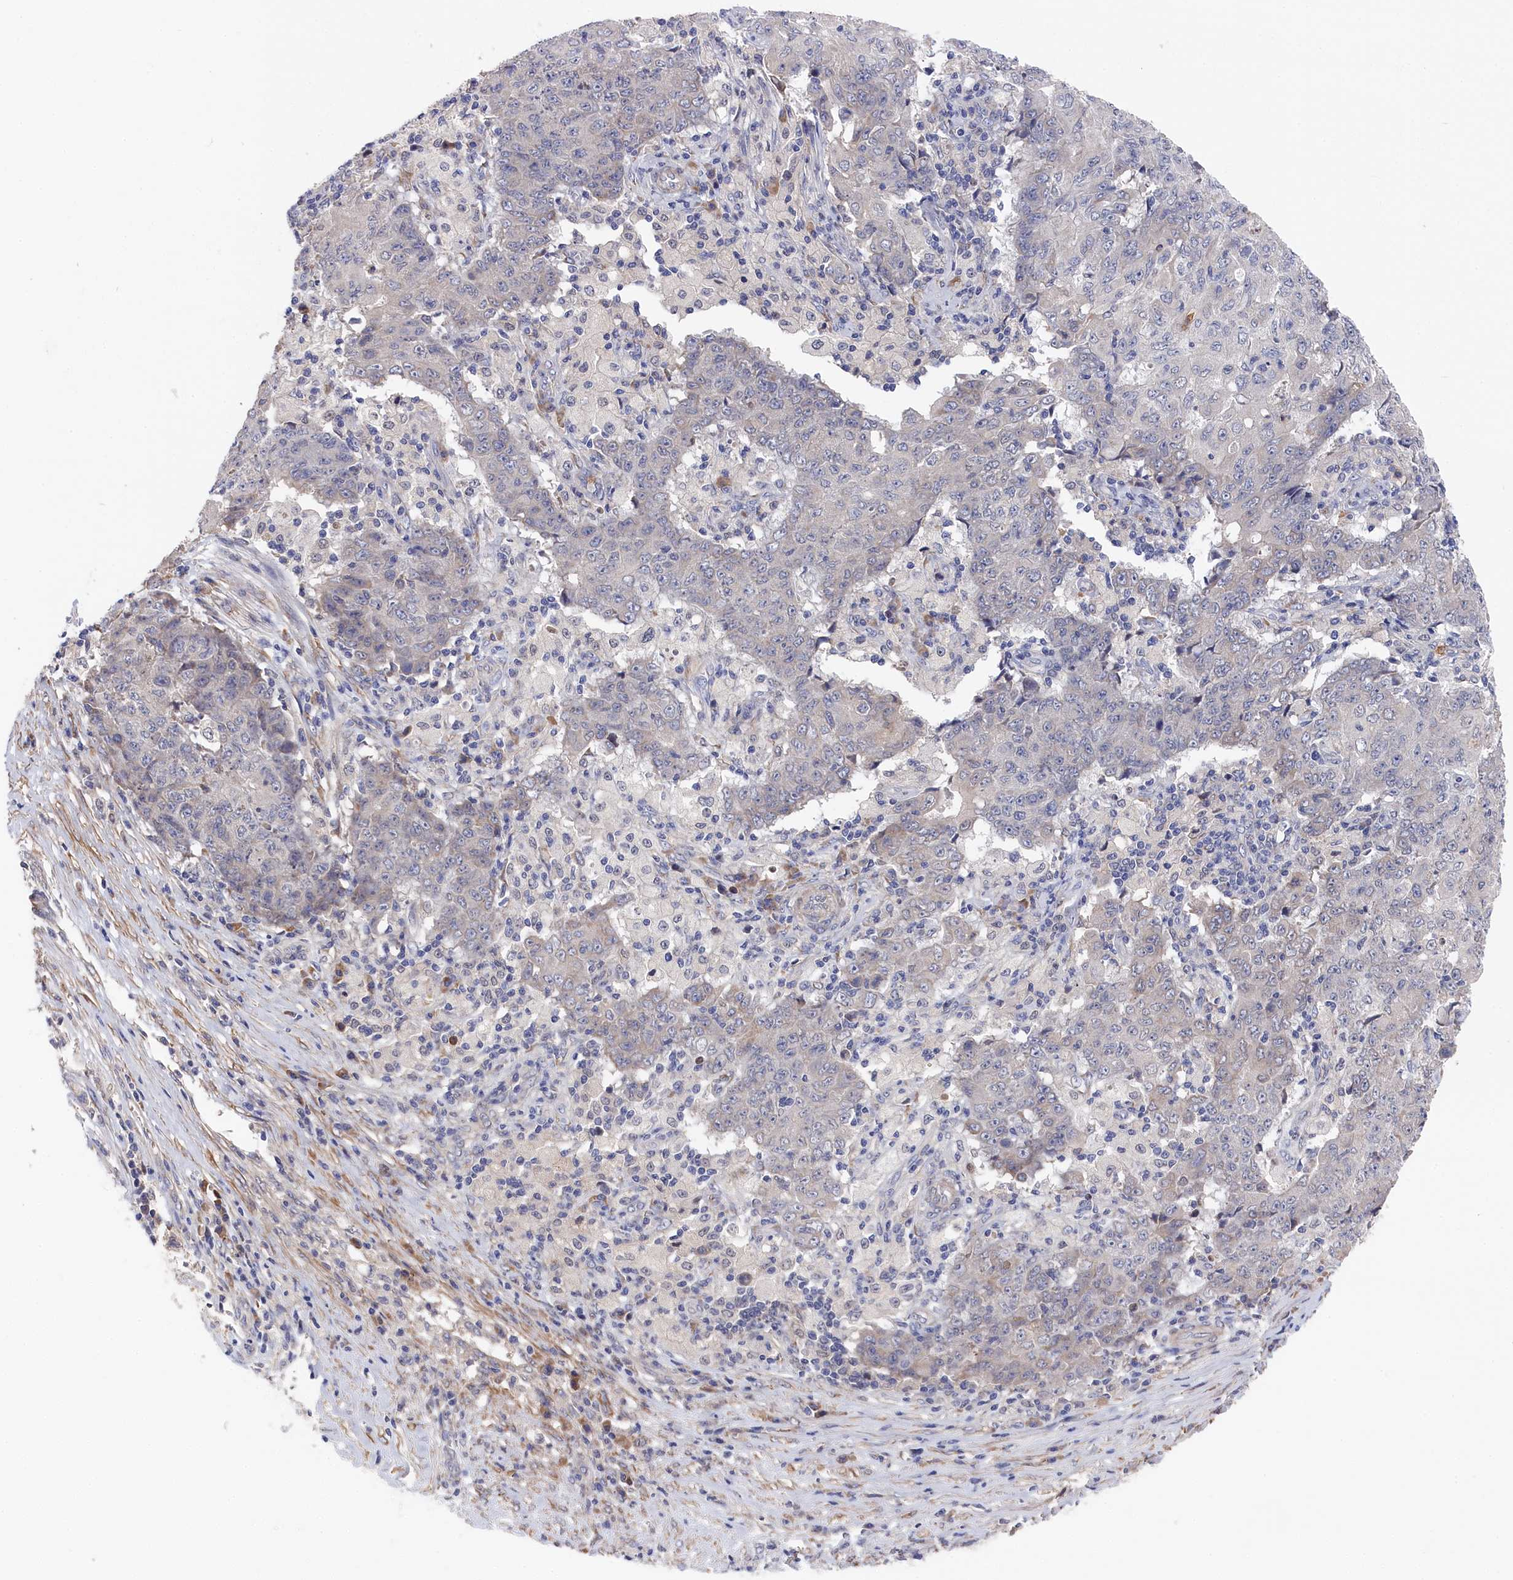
{"staining": {"intensity": "negative", "quantity": "none", "location": "none"}, "tissue": "ovarian cancer", "cell_type": "Tumor cells", "image_type": "cancer", "snomed": [{"axis": "morphology", "description": "Carcinoma, endometroid"}, {"axis": "topography", "description": "Ovary"}], "caption": "Immunohistochemistry (IHC) of ovarian endometroid carcinoma displays no staining in tumor cells.", "gene": "CYB5D2", "patient": {"sex": "female", "age": 42}}